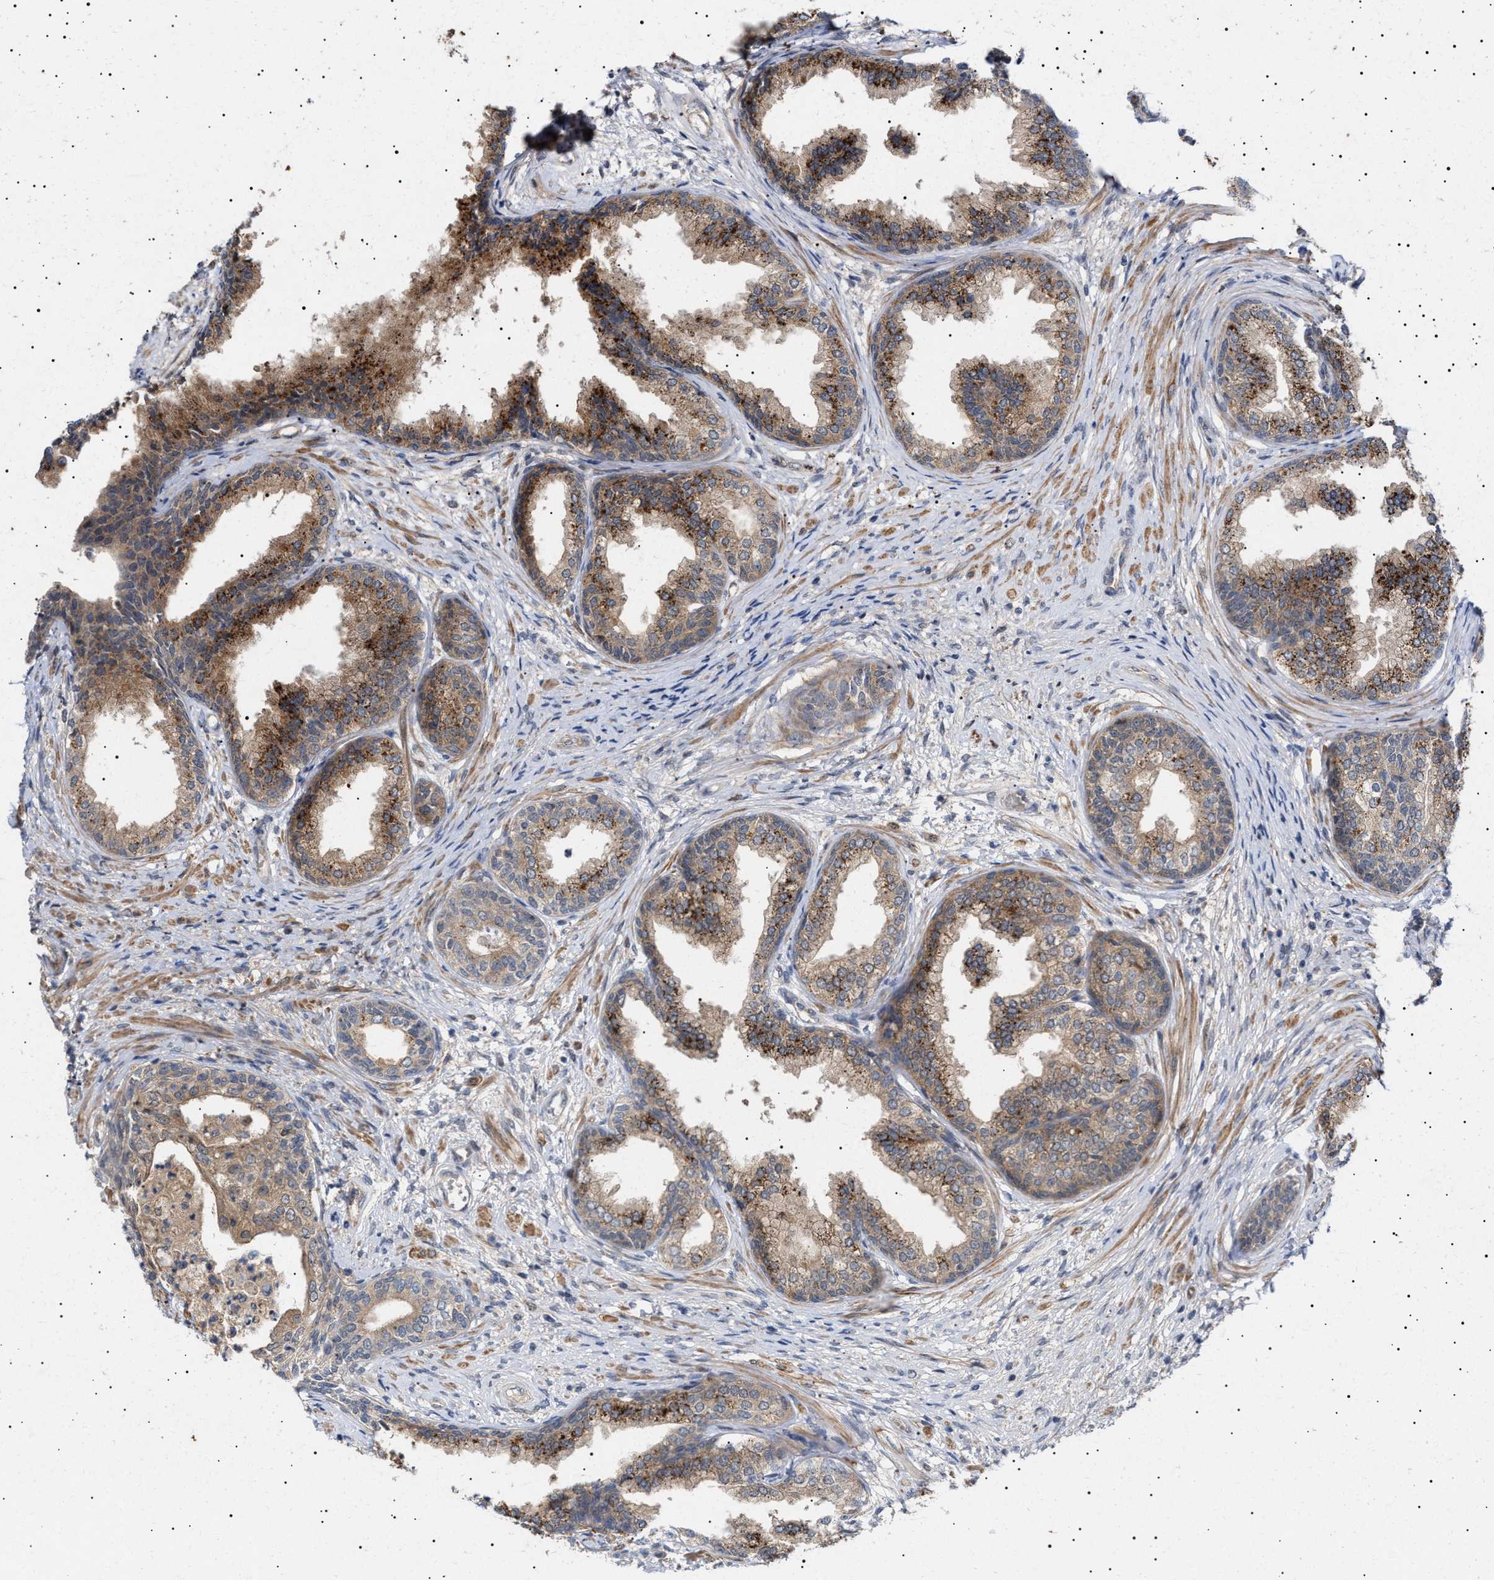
{"staining": {"intensity": "moderate", "quantity": ">75%", "location": "cytoplasmic/membranous"}, "tissue": "prostate", "cell_type": "Glandular cells", "image_type": "normal", "snomed": [{"axis": "morphology", "description": "Normal tissue, NOS"}, {"axis": "topography", "description": "Prostate"}], "caption": "Unremarkable prostate exhibits moderate cytoplasmic/membranous staining in about >75% of glandular cells, visualized by immunohistochemistry.", "gene": "NPLOC4", "patient": {"sex": "male", "age": 76}}